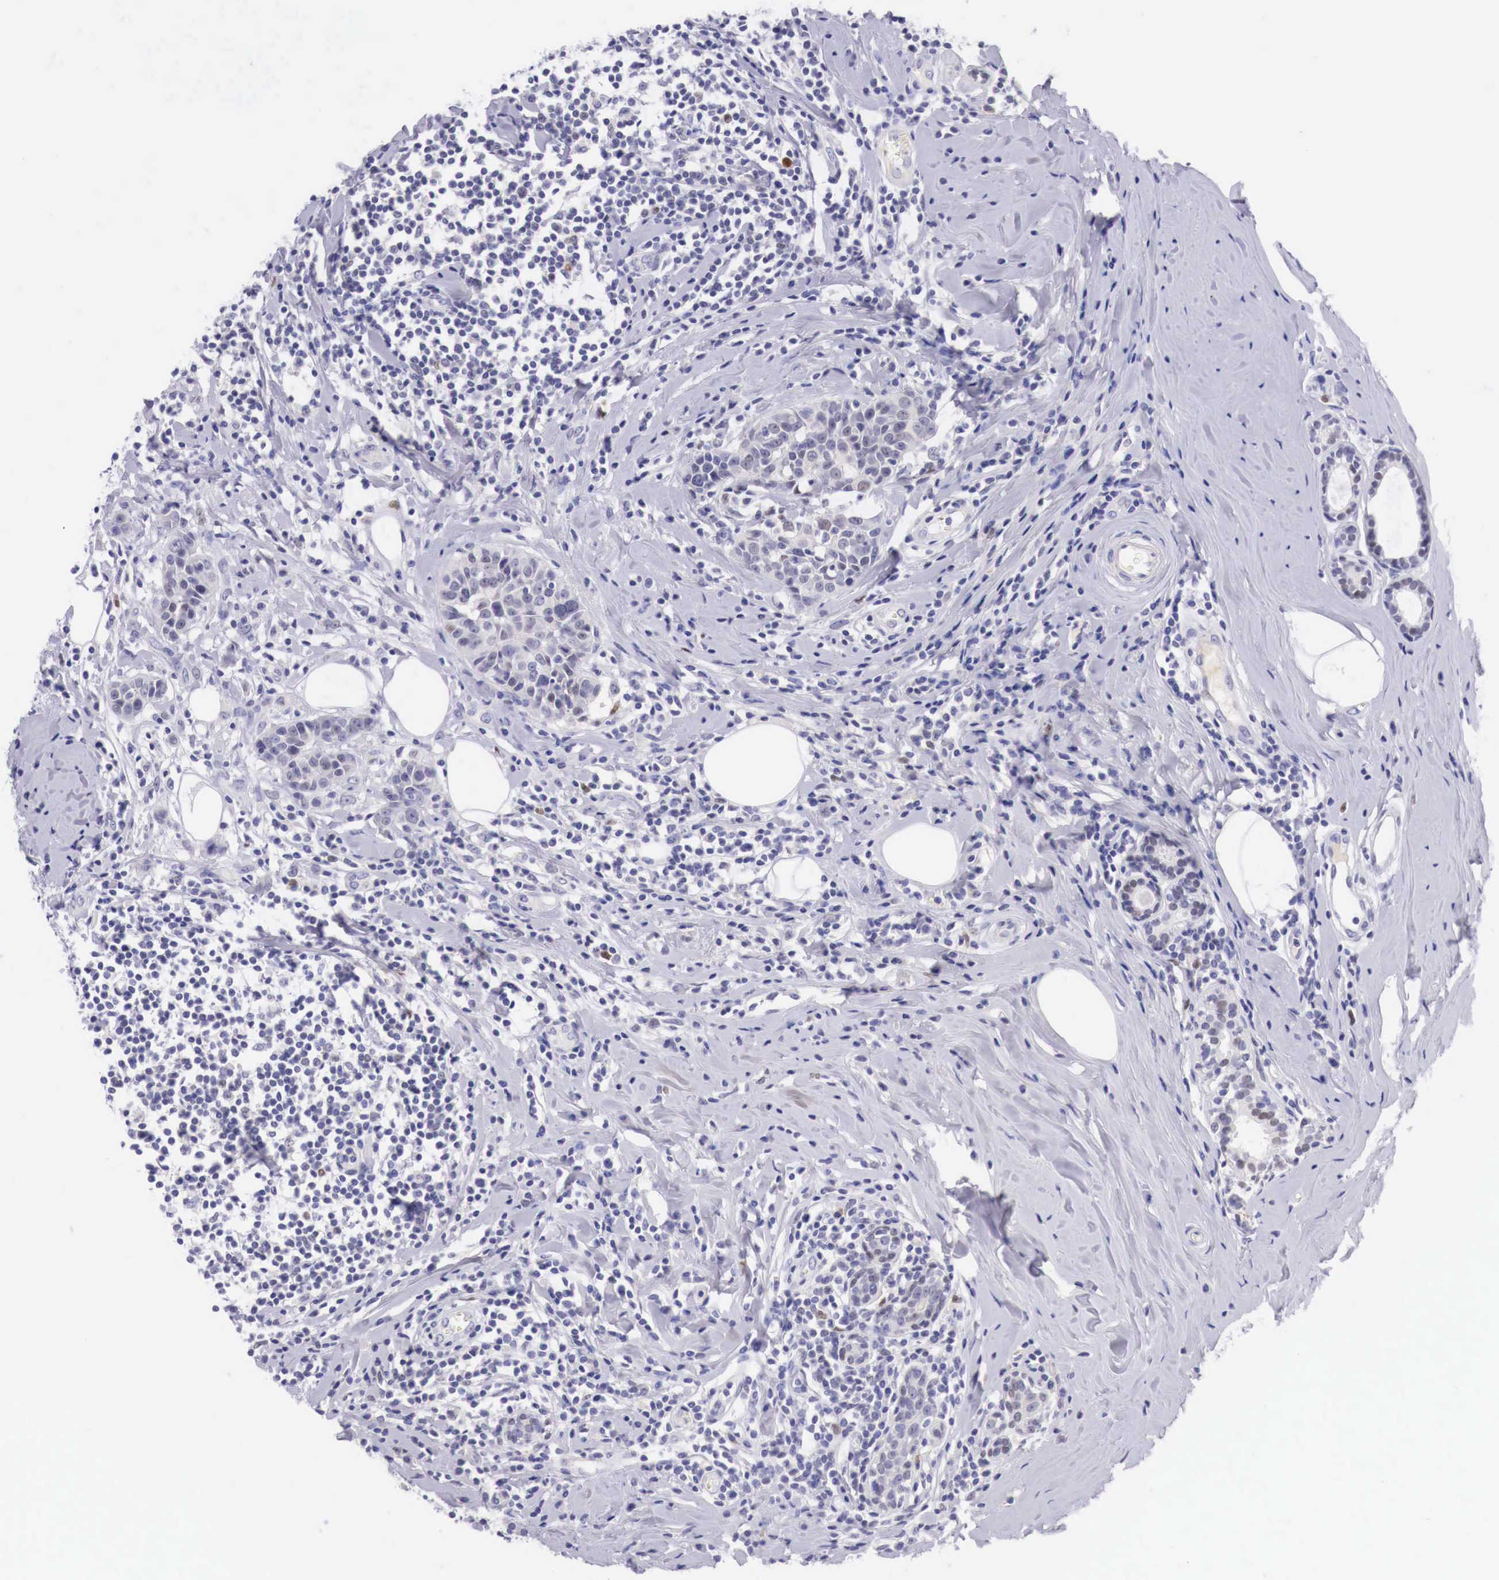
{"staining": {"intensity": "negative", "quantity": "none", "location": "none"}, "tissue": "breast cancer", "cell_type": "Tumor cells", "image_type": "cancer", "snomed": [{"axis": "morphology", "description": "Duct carcinoma"}, {"axis": "topography", "description": "Breast"}], "caption": "The image shows no staining of tumor cells in breast cancer. Nuclei are stained in blue.", "gene": "BCL6", "patient": {"sex": "female", "age": 55}}